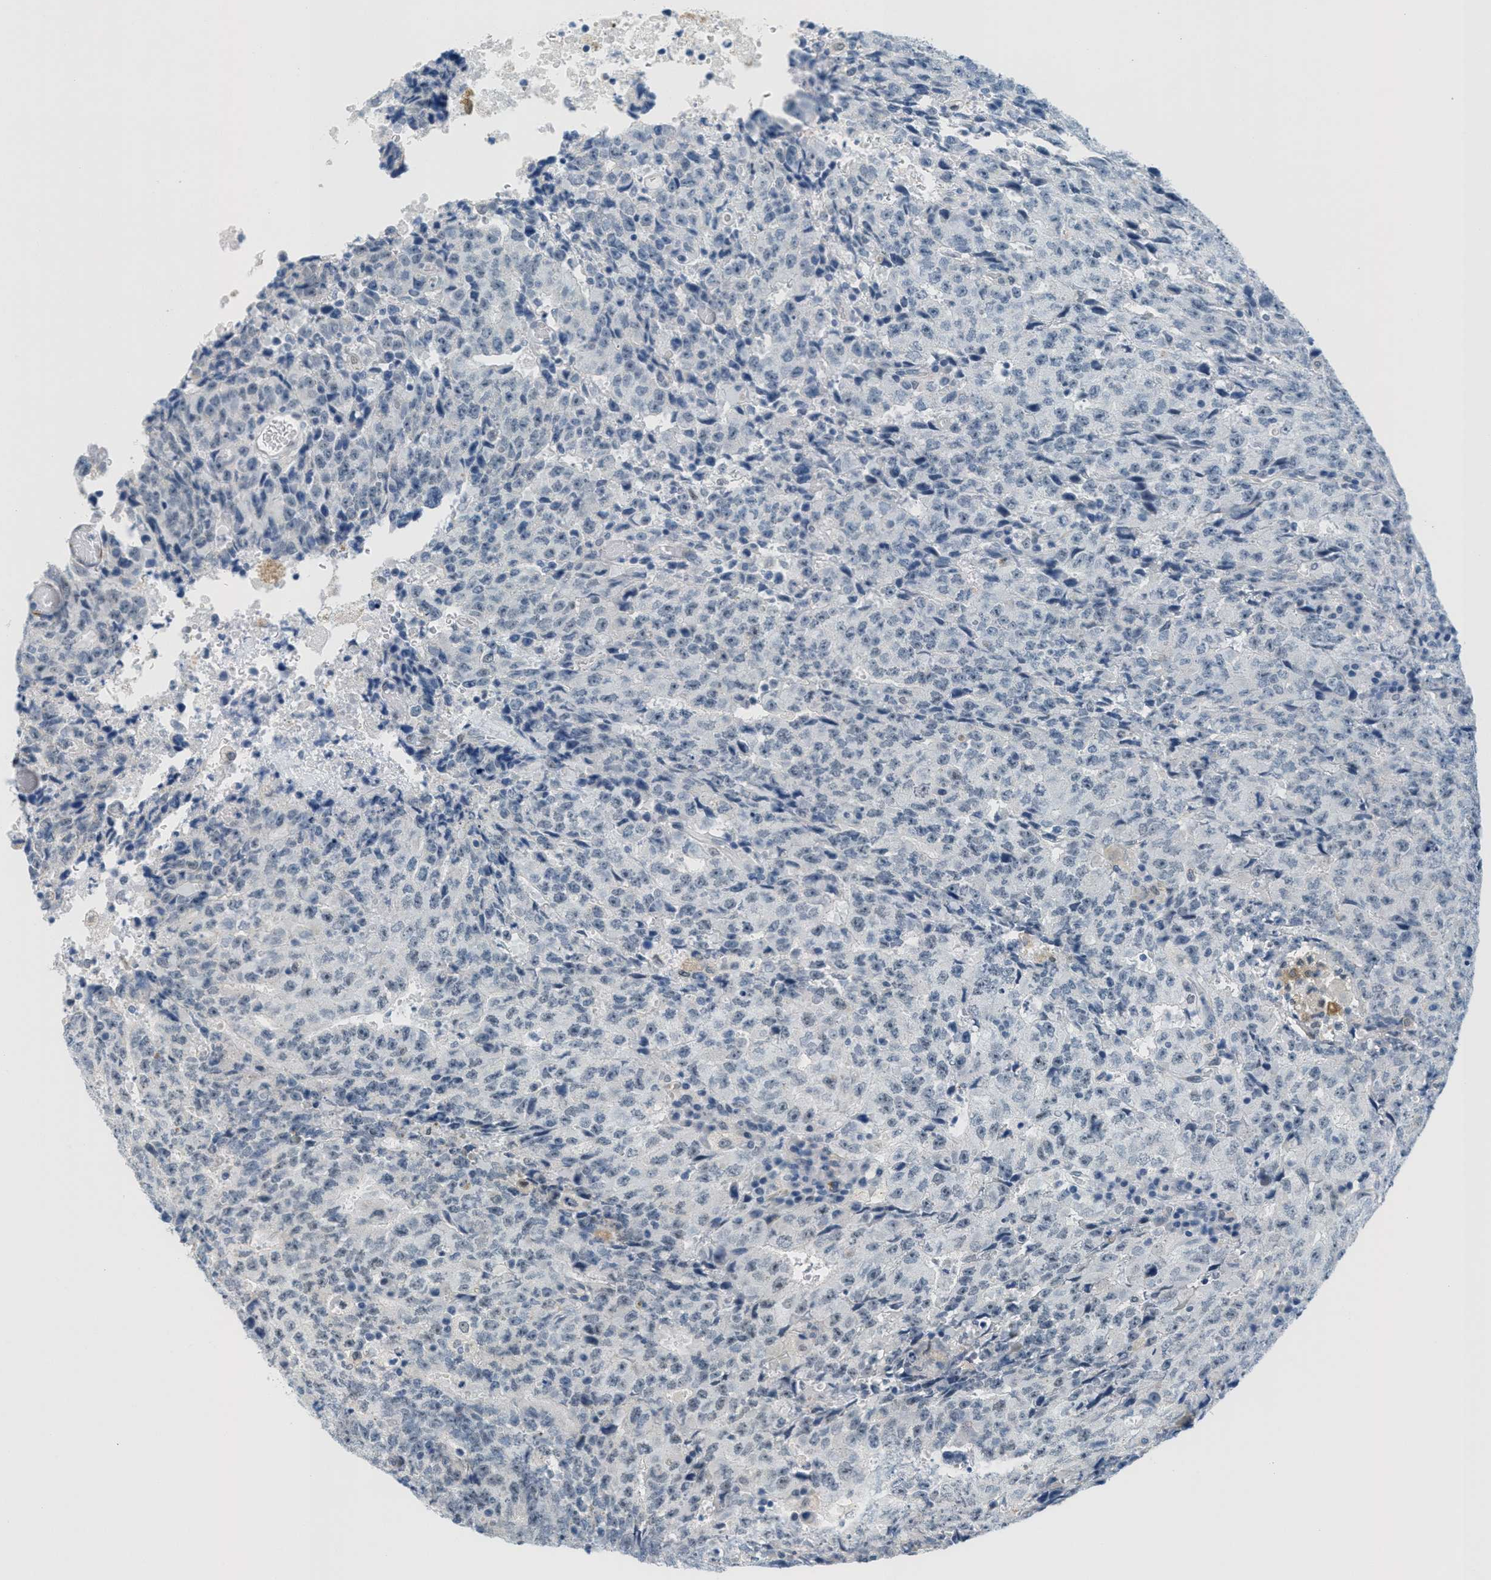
{"staining": {"intensity": "negative", "quantity": "none", "location": "none"}, "tissue": "testis cancer", "cell_type": "Tumor cells", "image_type": "cancer", "snomed": [{"axis": "morphology", "description": "Necrosis, NOS"}, {"axis": "morphology", "description": "Carcinoma, Embryonal, NOS"}, {"axis": "topography", "description": "Testis"}], "caption": "A high-resolution image shows immunohistochemistry staining of testis embryonal carcinoma, which displays no significant staining in tumor cells.", "gene": "HS3ST2", "patient": {"sex": "male", "age": 19}}